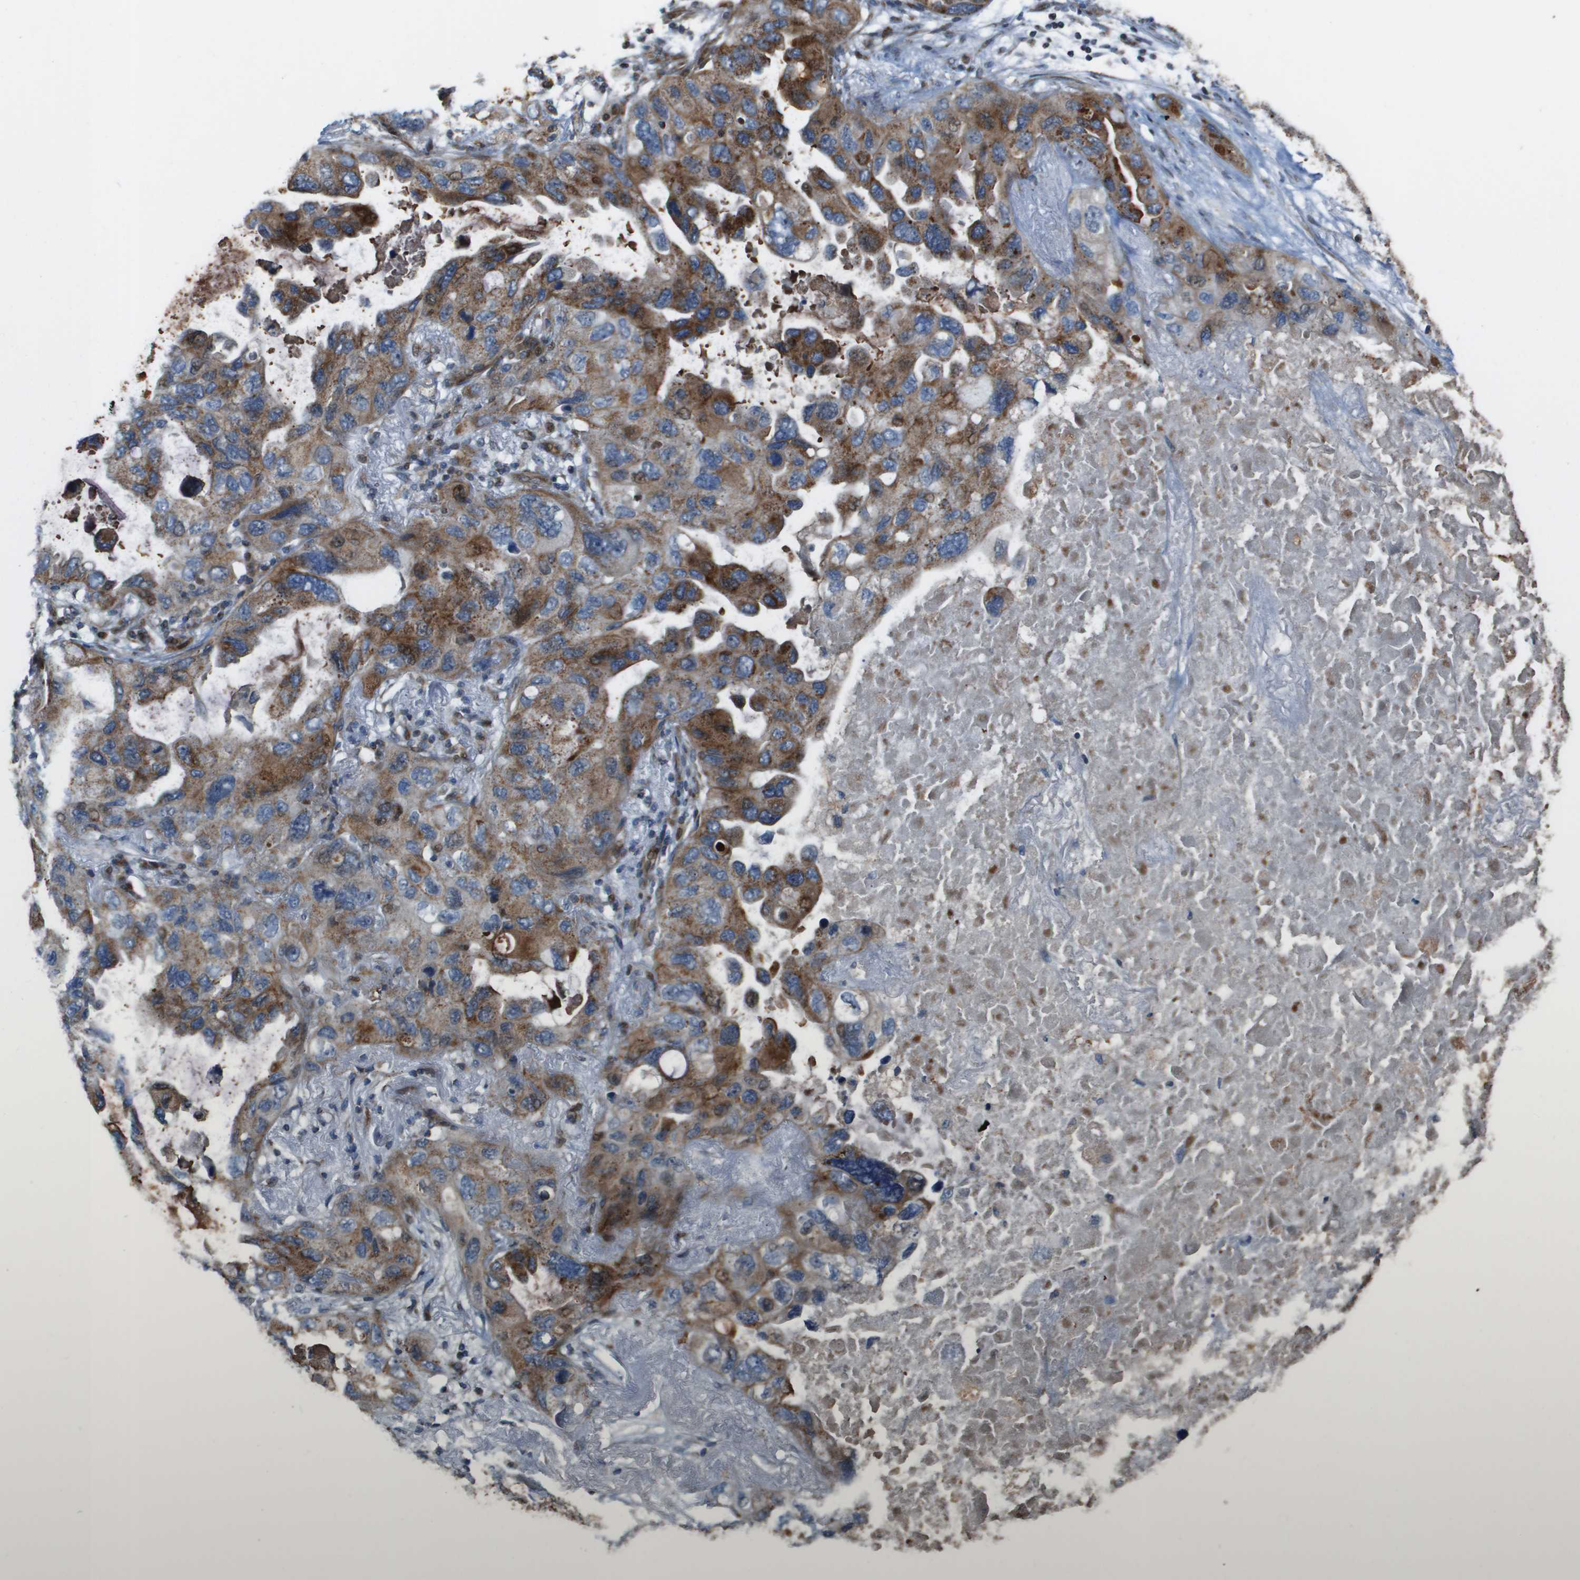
{"staining": {"intensity": "strong", "quantity": ">75%", "location": "cytoplasmic/membranous"}, "tissue": "lung cancer", "cell_type": "Tumor cells", "image_type": "cancer", "snomed": [{"axis": "morphology", "description": "Squamous cell carcinoma, NOS"}, {"axis": "topography", "description": "Lung"}], "caption": "Immunohistochemistry staining of lung cancer, which exhibits high levels of strong cytoplasmic/membranous positivity in about >75% of tumor cells indicating strong cytoplasmic/membranous protein positivity. The staining was performed using DAB (brown) for protein detection and nuclei were counterstained in hematoxylin (blue).", "gene": "MGAT3", "patient": {"sex": "female", "age": 73}}